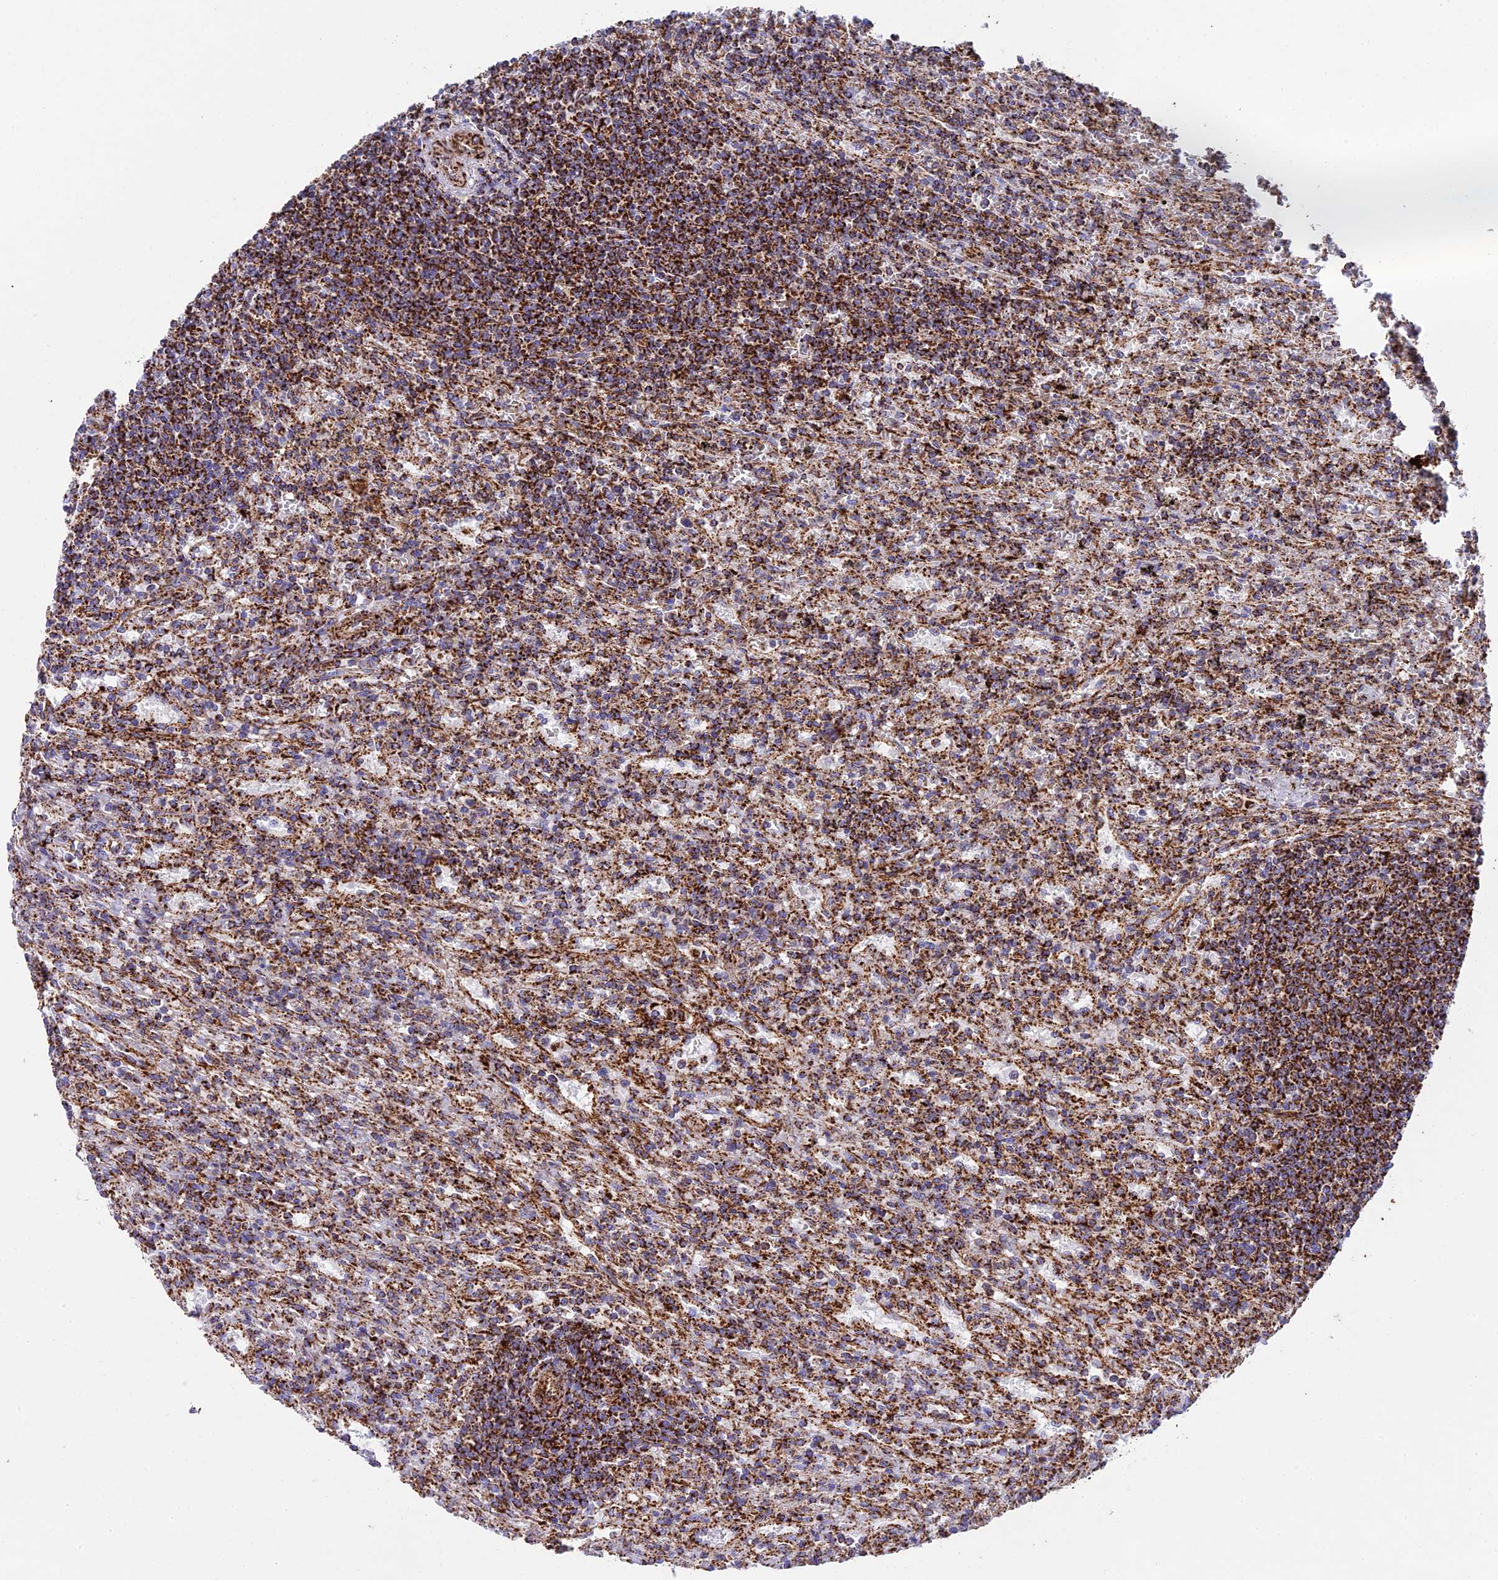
{"staining": {"intensity": "strong", "quantity": "25%-75%", "location": "cytoplasmic/membranous"}, "tissue": "lymphoma", "cell_type": "Tumor cells", "image_type": "cancer", "snomed": [{"axis": "morphology", "description": "Malignant lymphoma, non-Hodgkin's type, Low grade"}, {"axis": "topography", "description": "Spleen"}], "caption": "Malignant lymphoma, non-Hodgkin's type (low-grade) stained for a protein shows strong cytoplasmic/membranous positivity in tumor cells.", "gene": "CHCHD3", "patient": {"sex": "male", "age": 76}}